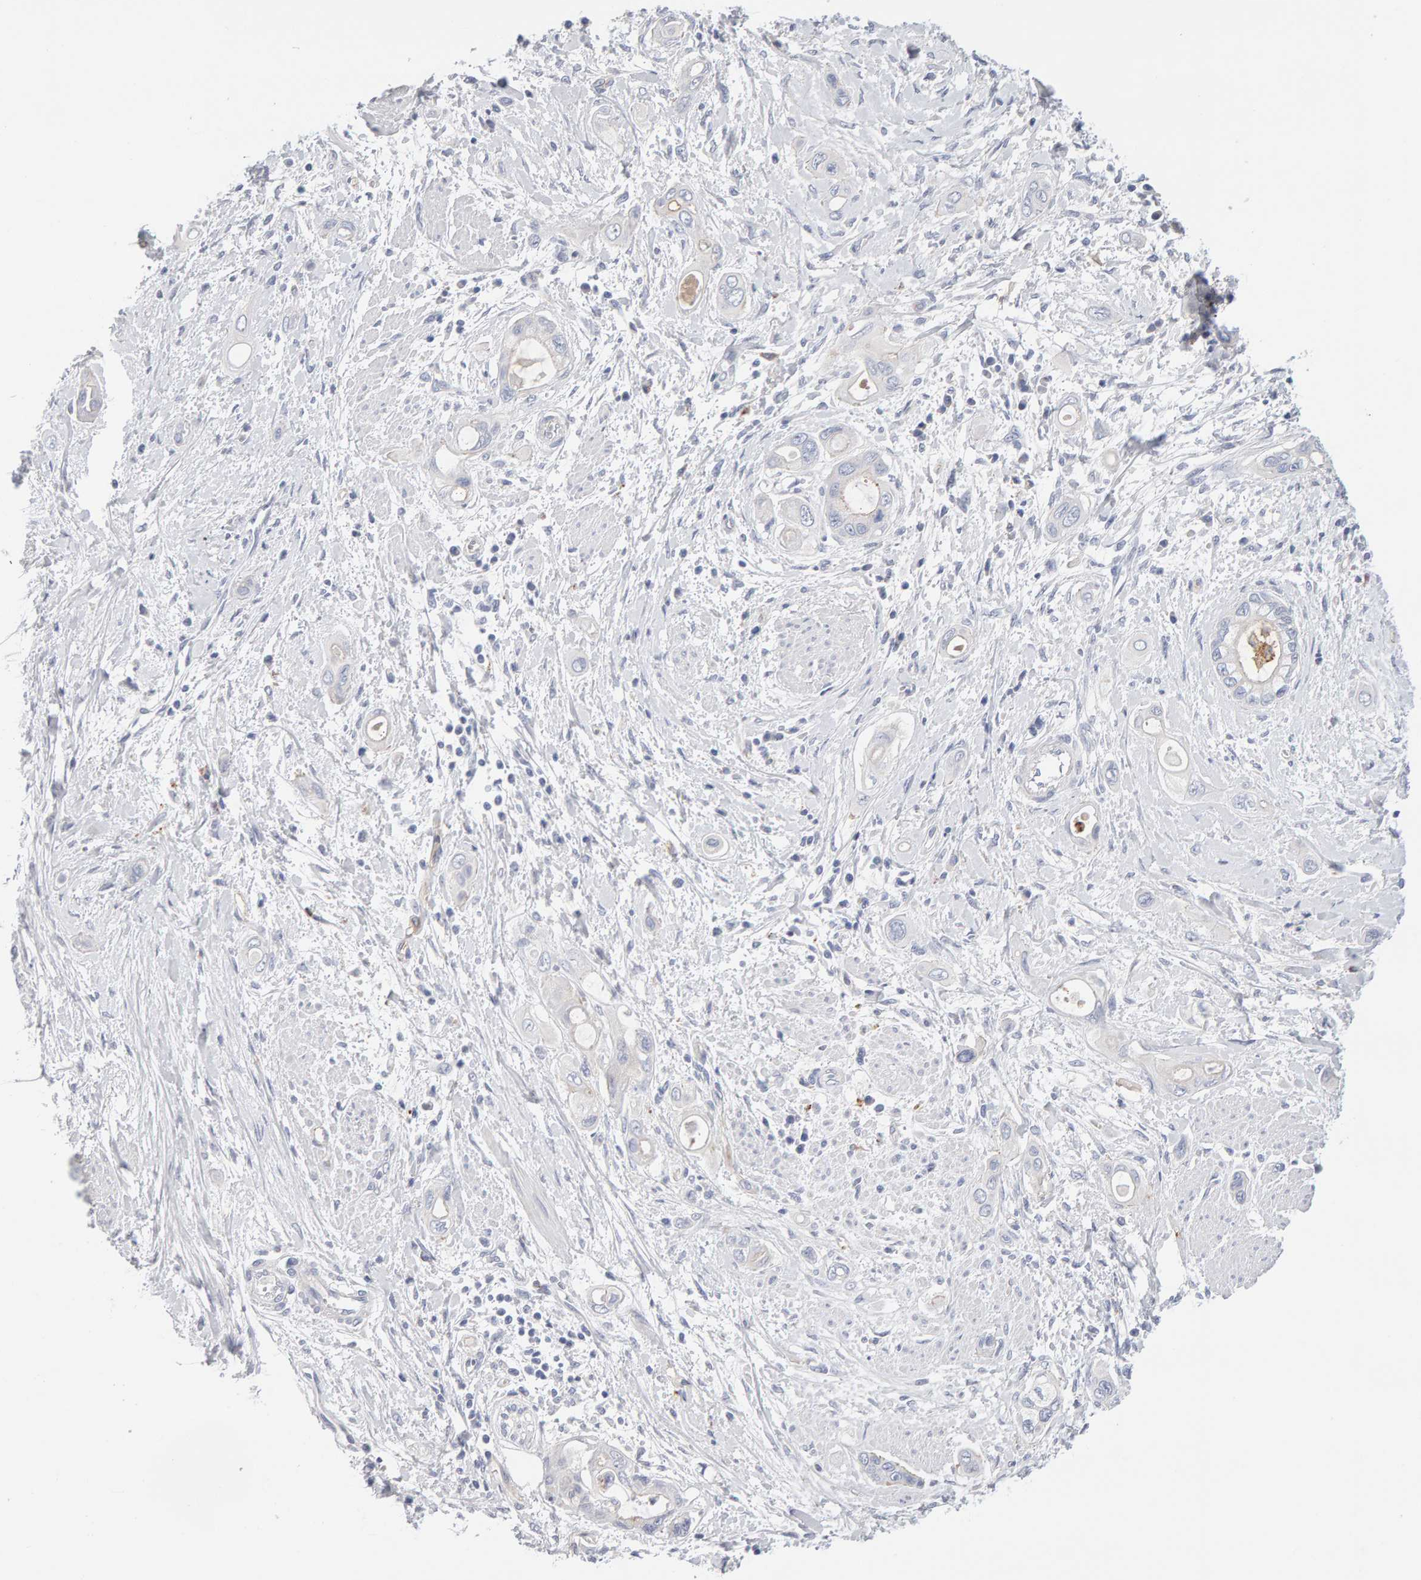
{"staining": {"intensity": "negative", "quantity": "none", "location": "none"}, "tissue": "pancreatic cancer", "cell_type": "Tumor cells", "image_type": "cancer", "snomed": [{"axis": "morphology", "description": "Adenocarcinoma, NOS"}, {"axis": "topography", "description": "Pancreas"}], "caption": "Tumor cells are negative for brown protein staining in pancreatic adenocarcinoma.", "gene": "METRNL", "patient": {"sex": "male", "age": 59}}